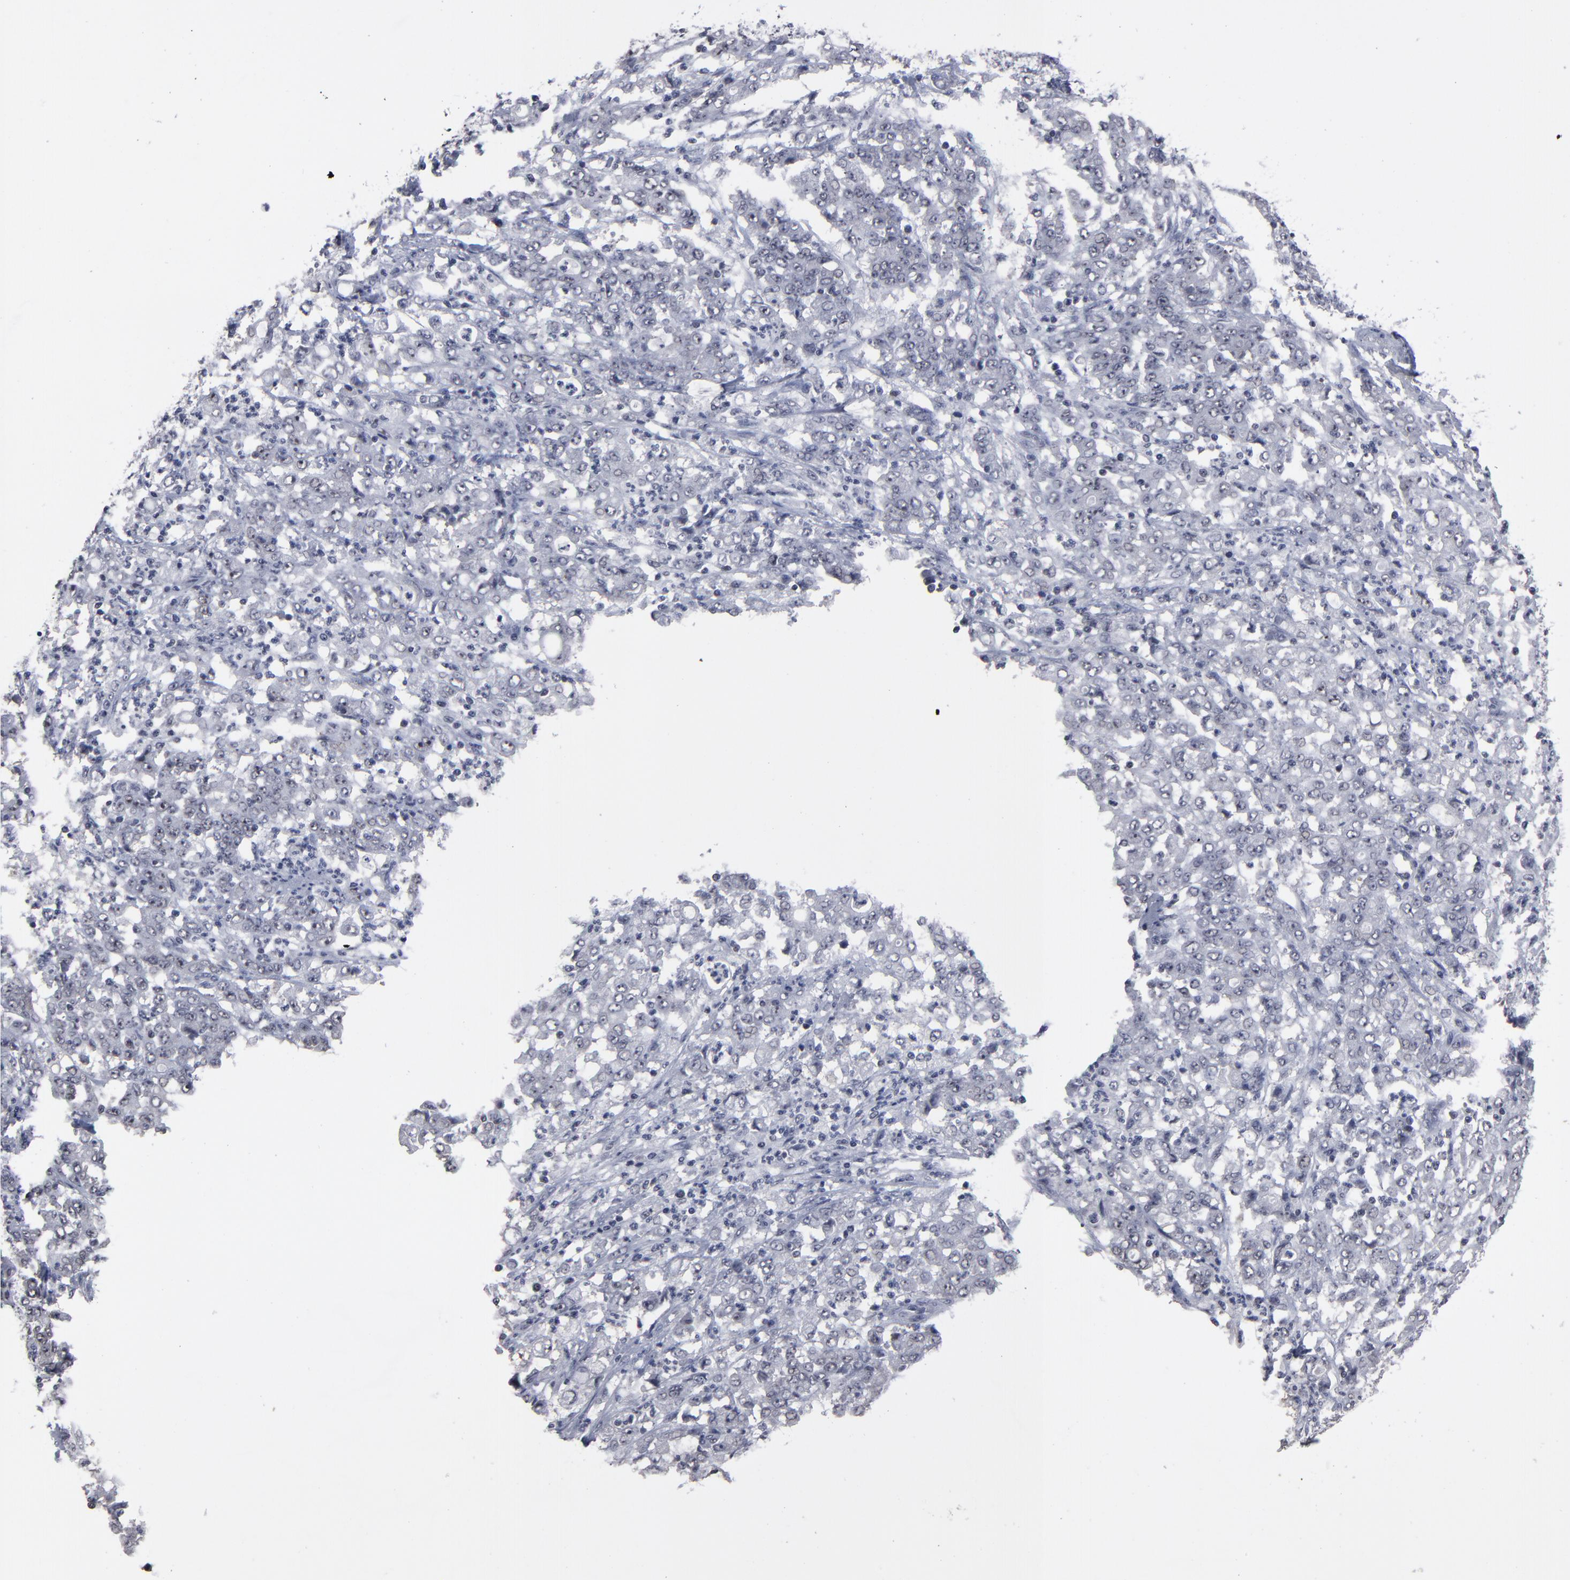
{"staining": {"intensity": "negative", "quantity": "none", "location": "none"}, "tissue": "stomach cancer", "cell_type": "Tumor cells", "image_type": "cancer", "snomed": [{"axis": "morphology", "description": "Adenocarcinoma, NOS"}, {"axis": "topography", "description": "Stomach, lower"}], "caption": "This micrograph is of stomach adenocarcinoma stained with immunohistochemistry to label a protein in brown with the nuclei are counter-stained blue. There is no staining in tumor cells.", "gene": "SSRP1", "patient": {"sex": "female", "age": 71}}